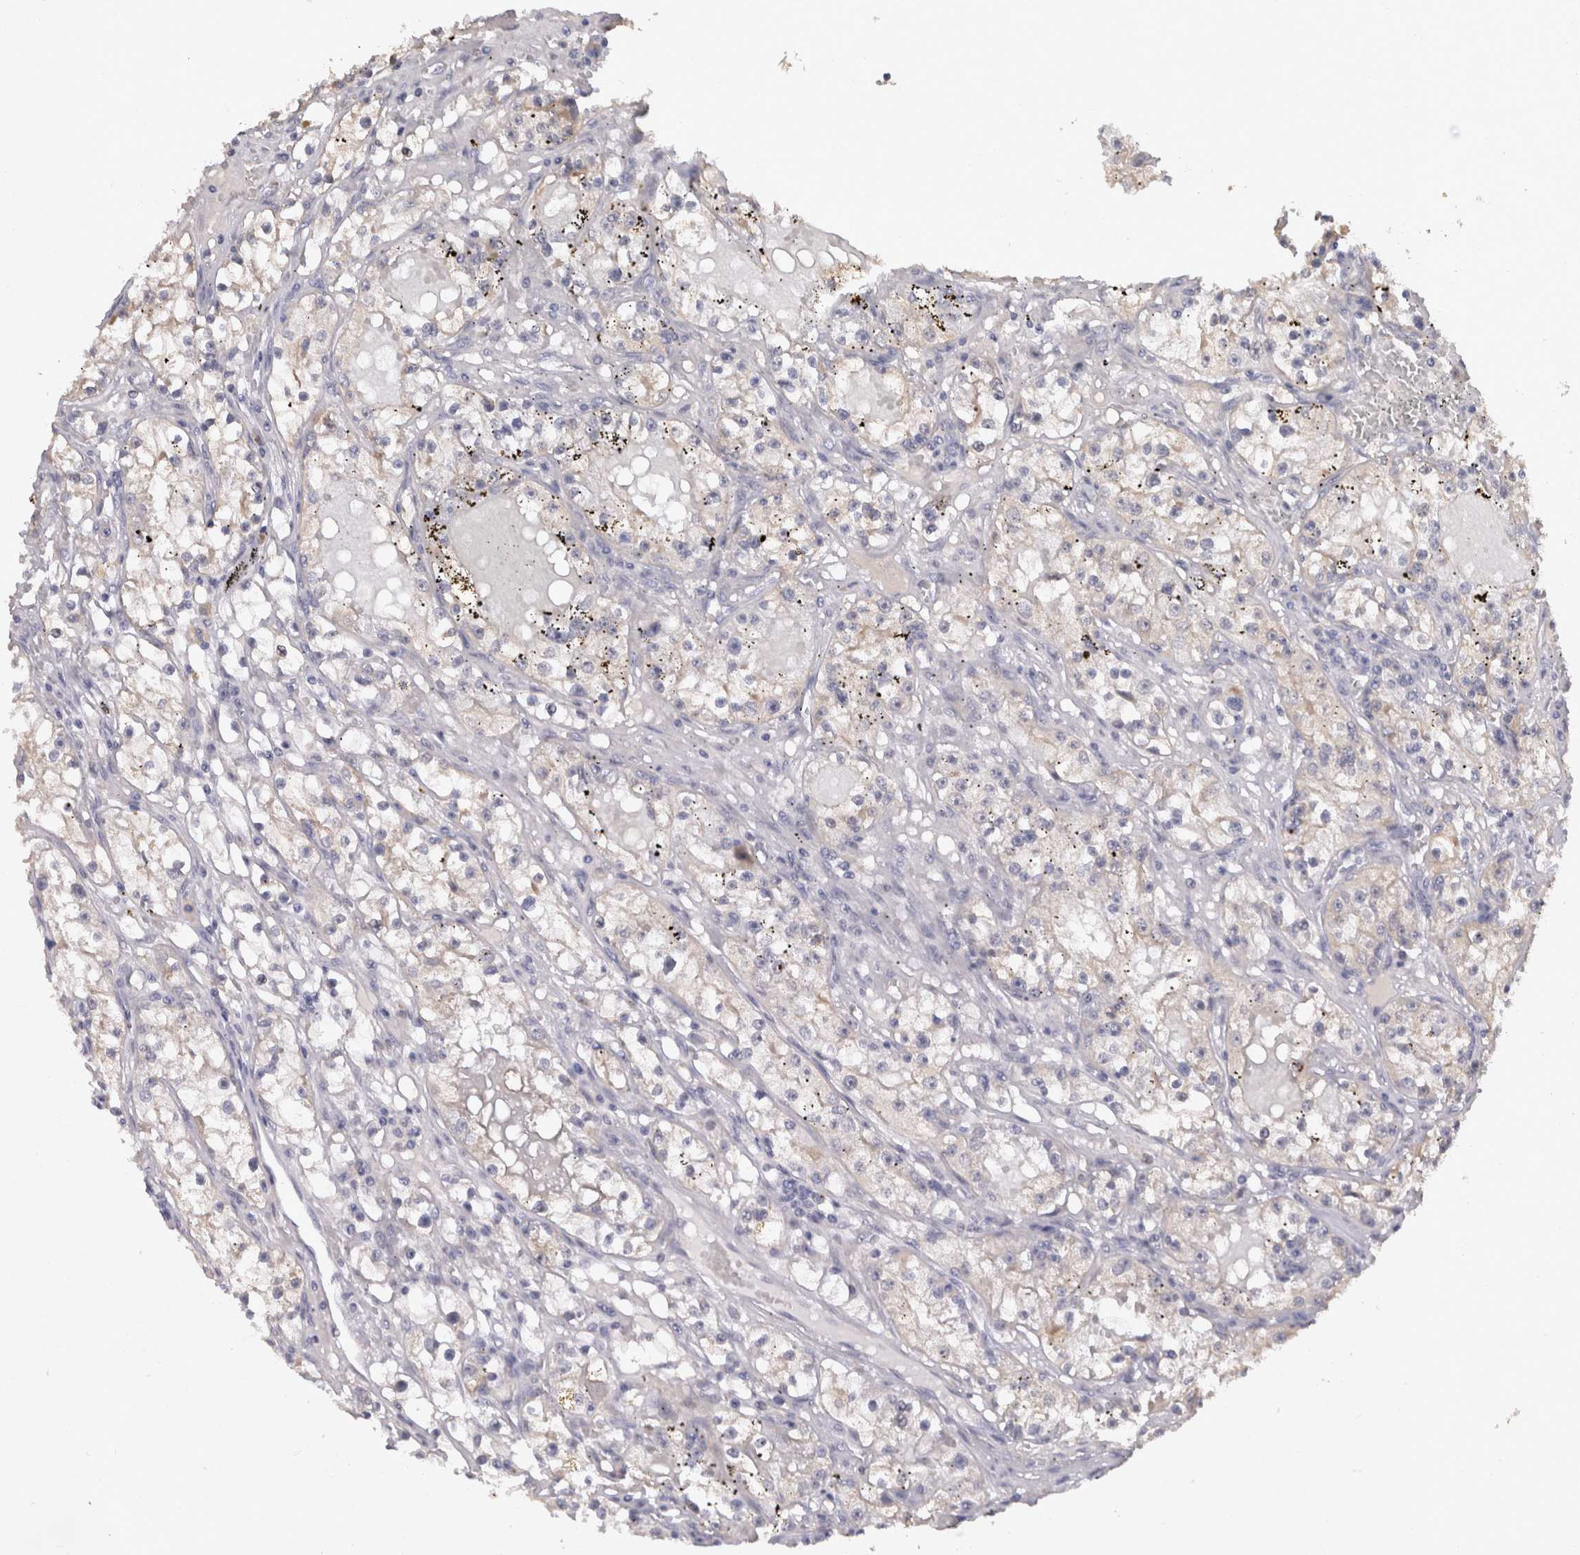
{"staining": {"intensity": "negative", "quantity": "none", "location": "none"}, "tissue": "renal cancer", "cell_type": "Tumor cells", "image_type": "cancer", "snomed": [{"axis": "morphology", "description": "Adenocarcinoma, NOS"}, {"axis": "topography", "description": "Kidney"}], "caption": "Human adenocarcinoma (renal) stained for a protein using IHC displays no positivity in tumor cells.", "gene": "CRYBG1", "patient": {"sex": "male", "age": 56}}